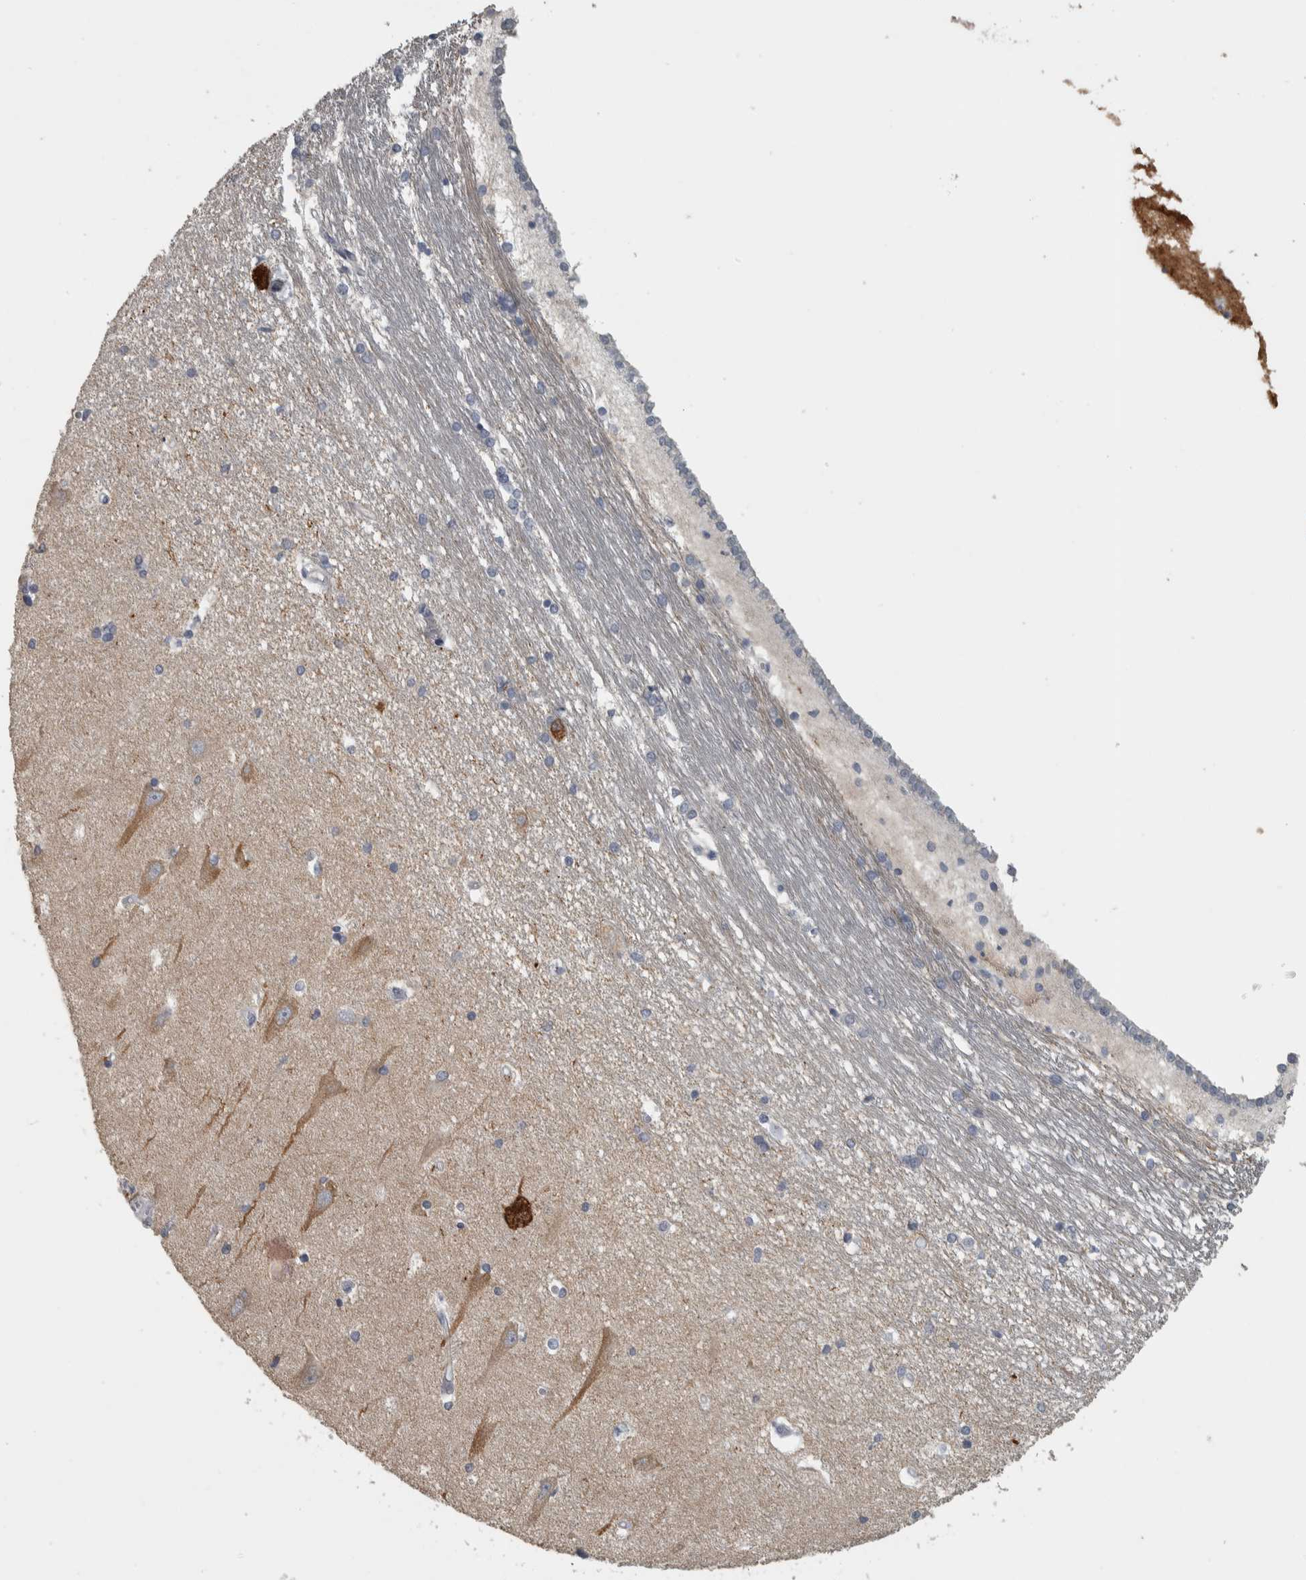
{"staining": {"intensity": "negative", "quantity": "none", "location": "none"}, "tissue": "hippocampus", "cell_type": "Glial cells", "image_type": "normal", "snomed": [{"axis": "morphology", "description": "Normal tissue, NOS"}, {"axis": "topography", "description": "Hippocampus"}], "caption": "Glial cells are negative for protein expression in benign human hippocampus. (Brightfield microscopy of DAB (3,3'-diaminobenzidine) IHC at high magnification).", "gene": "DCAF10", "patient": {"sex": "male", "age": 45}}